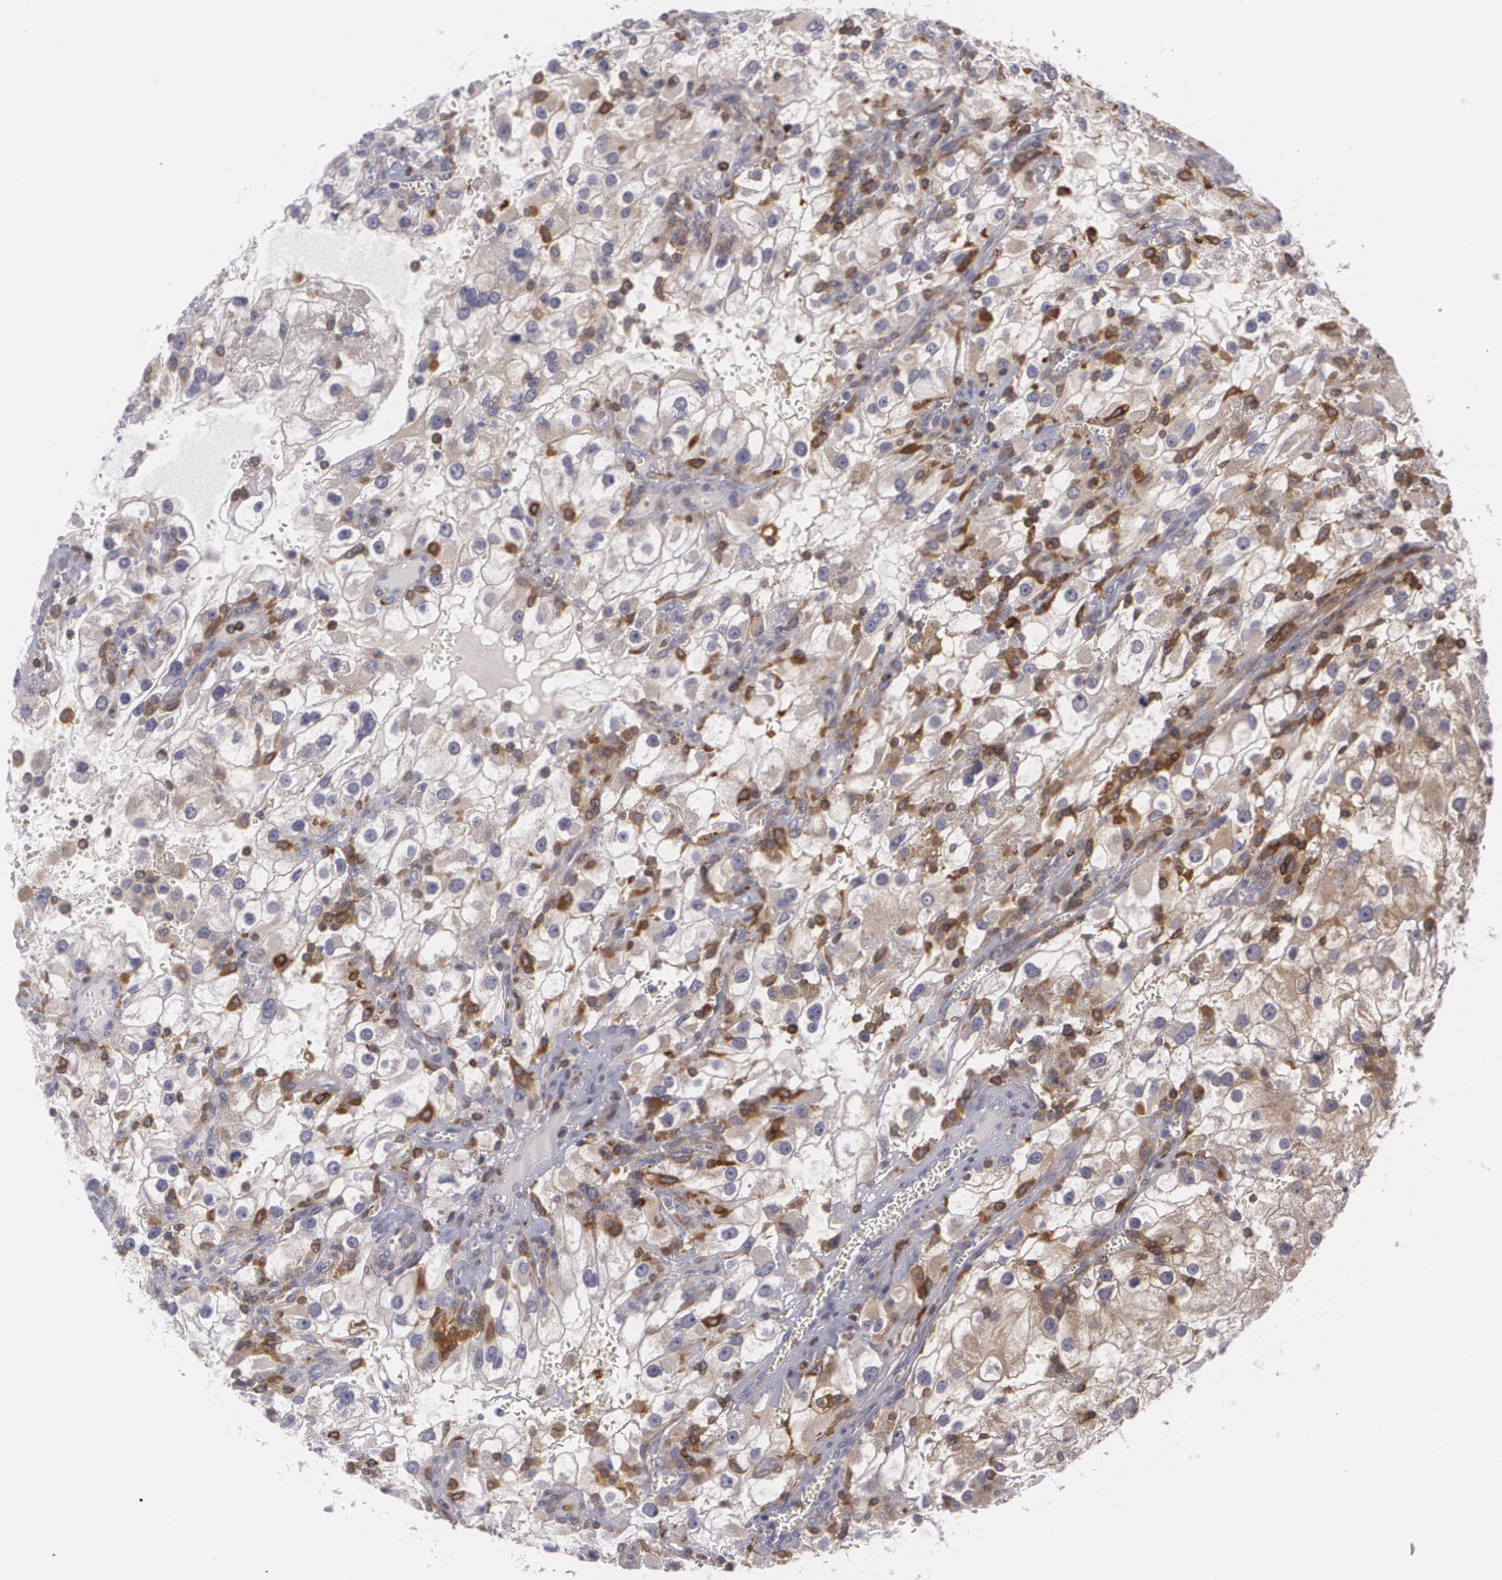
{"staining": {"intensity": "moderate", "quantity": "25%-75%", "location": "cytoplasmic/membranous"}, "tissue": "renal cancer", "cell_type": "Tumor cells", "image_type": "cancer", "snomed": [{"axis": "morphology", "description": "Adenocarcinoma, NOS"}, {"axis": "topography", "description": "Kidney"}], "caption": "Adenocarcinoma (renal) stained for a protein demonstrates moderate cytoplasmic/membranous positivity in tumor cells. The protein of interest is stained brown, and the nuclei are stained in blue (DAB IHC with brightfield microscopy, high magnification).", "gene": "BIN1", "patient": {"sex": "female", "age": 52}}